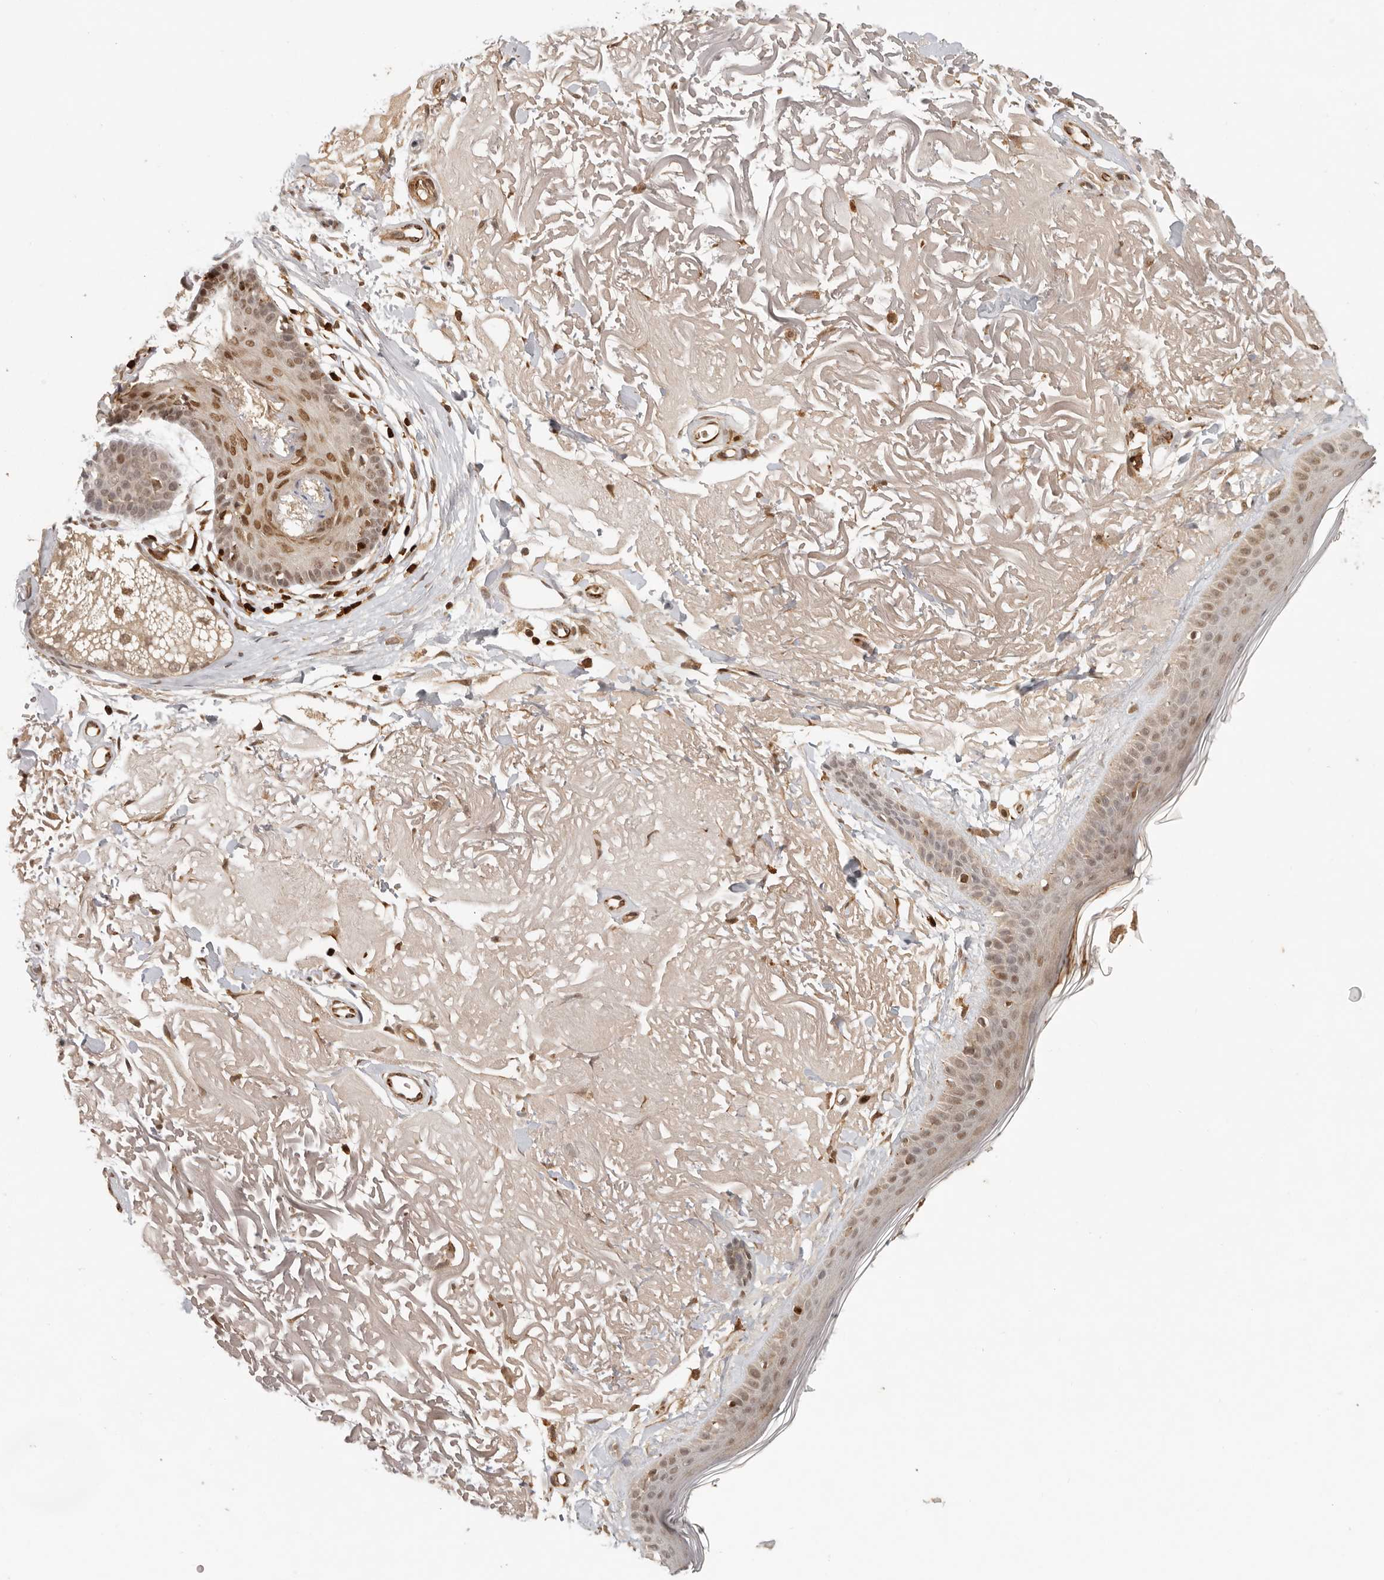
{"staining": {"intensity": "moderate", "quantity": ">75%", "location": "cytoplasmic/membranous,nuclear"}, "tissue": "skin", "cell_type": "Fibroblasts", "image_type": "normal", "snomed": [{"axis": "morphology", "description": "Normal tissue, NOS"}, {"axis": "topography", "description": "Skin"}, {"axis": "topography", "description": "Skeletal muscle"}], "caption": "Protein staining exhibits moderate cytoplasmic/membranous,nuclear staining in about >75% of fibroblasts in benign skin. The protein is stained brown, and the nuclei are stained in blue (DAB IHC with brightfield microscopy, high magnification).", "gene": "AHDC1", "patient": {"sex": "male", "age": 83}}